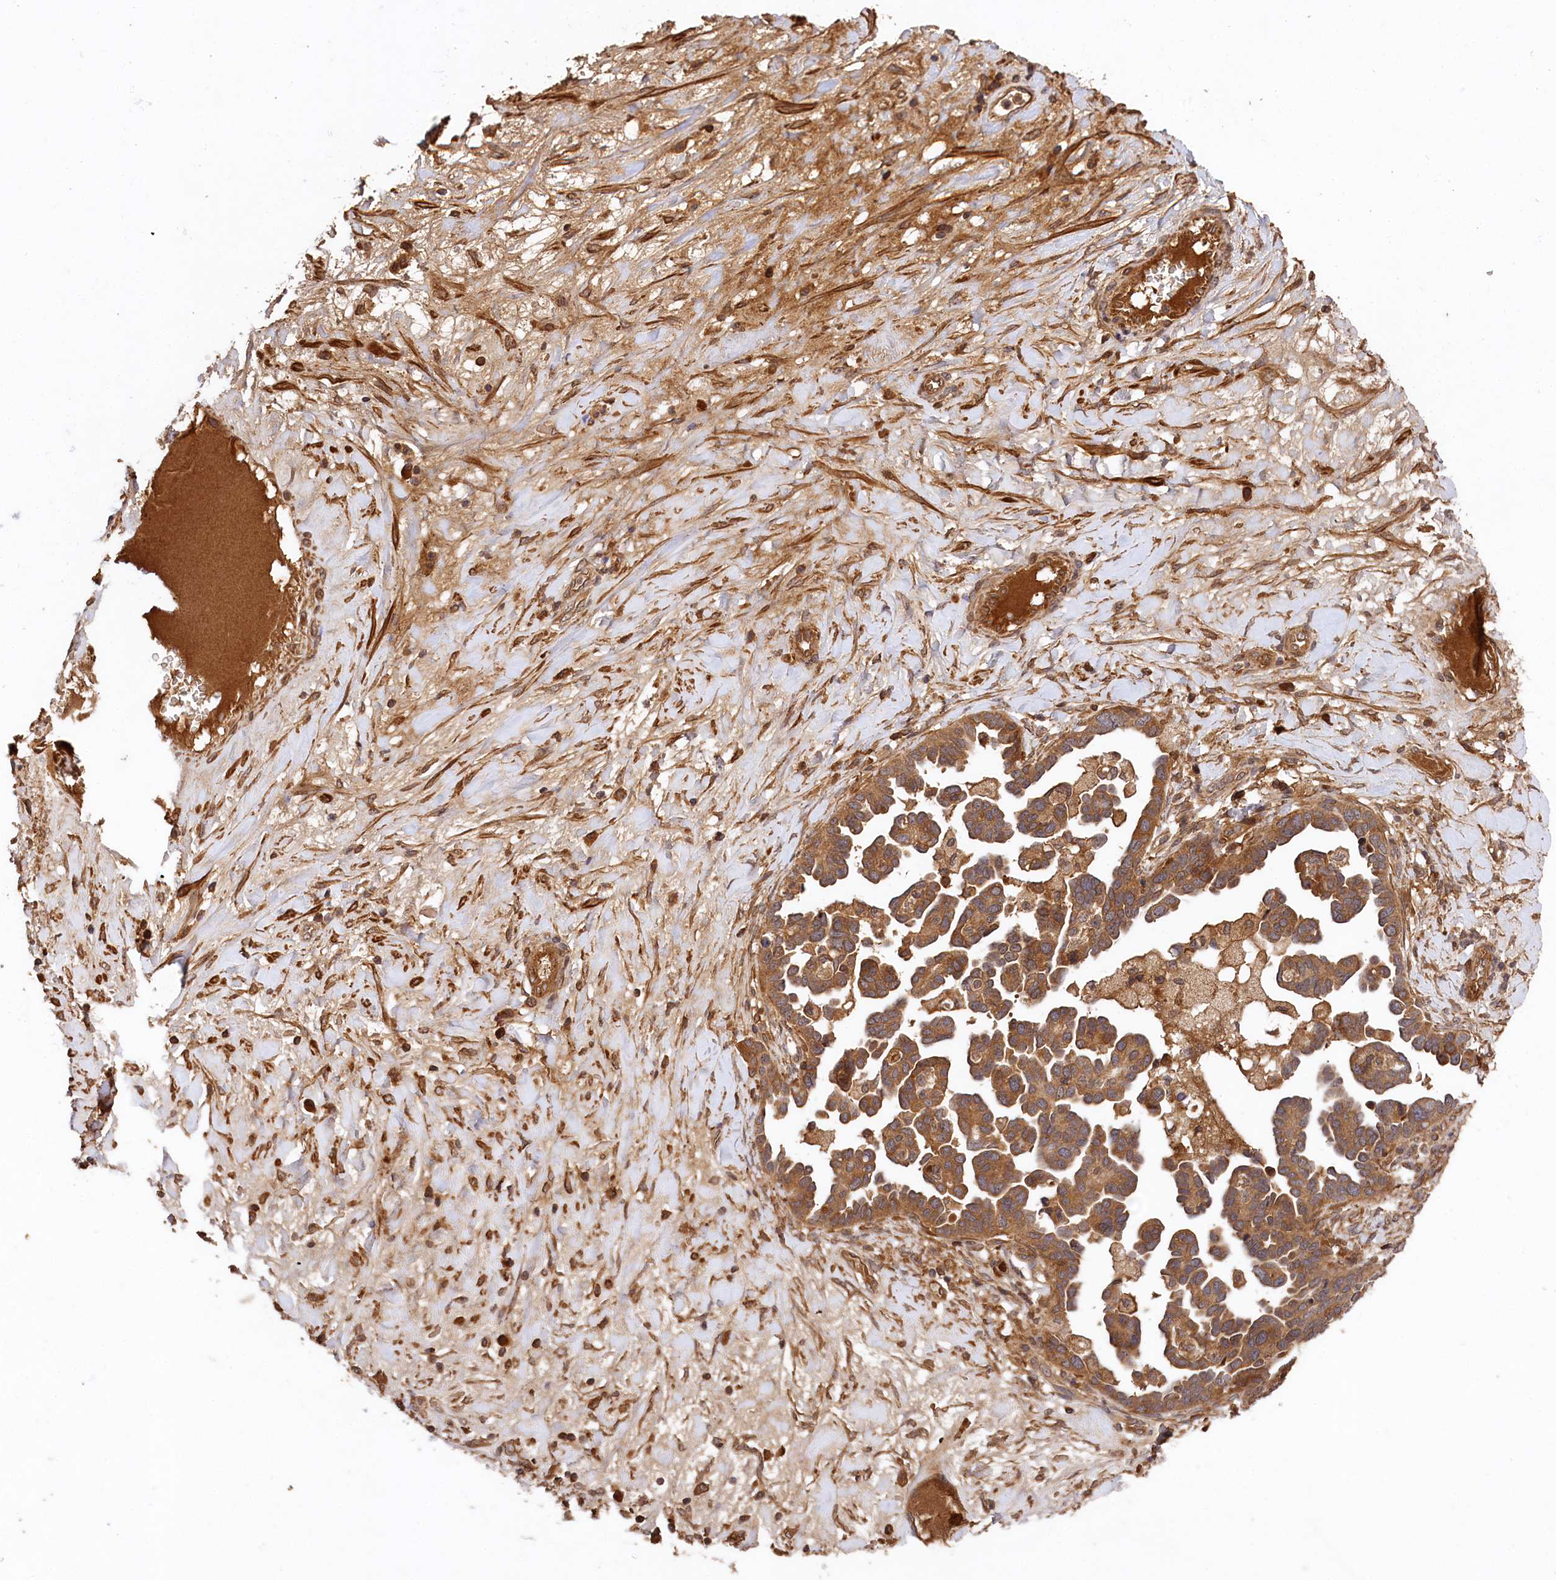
{"staining": {"intensity": "moderate", "quantity": ">75%", "location": "cytoplasmic/membranous"}, "tissue": "ovarian cancer", "cell_type": "Tumor cells", "image_type": "cancer", "snomed": [{"axis": "morphology", "description": "Cystadenocarcinoma, serous, NOS"}, {"axis": "topography", "description": "Ovary"}], "caption": "The micrograph exhibits immunohistochemical staining of ovarian serous cystadenocarcinoma. There is moderate cytoplasmic/membranous expression is appreciated in about >75% of tumor cells. The staining was performed using DAB (3,3'-diaminobenzidine), with brown indicating positive protein expression. Nuclei are stained blue with hematoxylin.", "gene": "MCF2L2", "patient": {"sex": "female", "age": 54}}